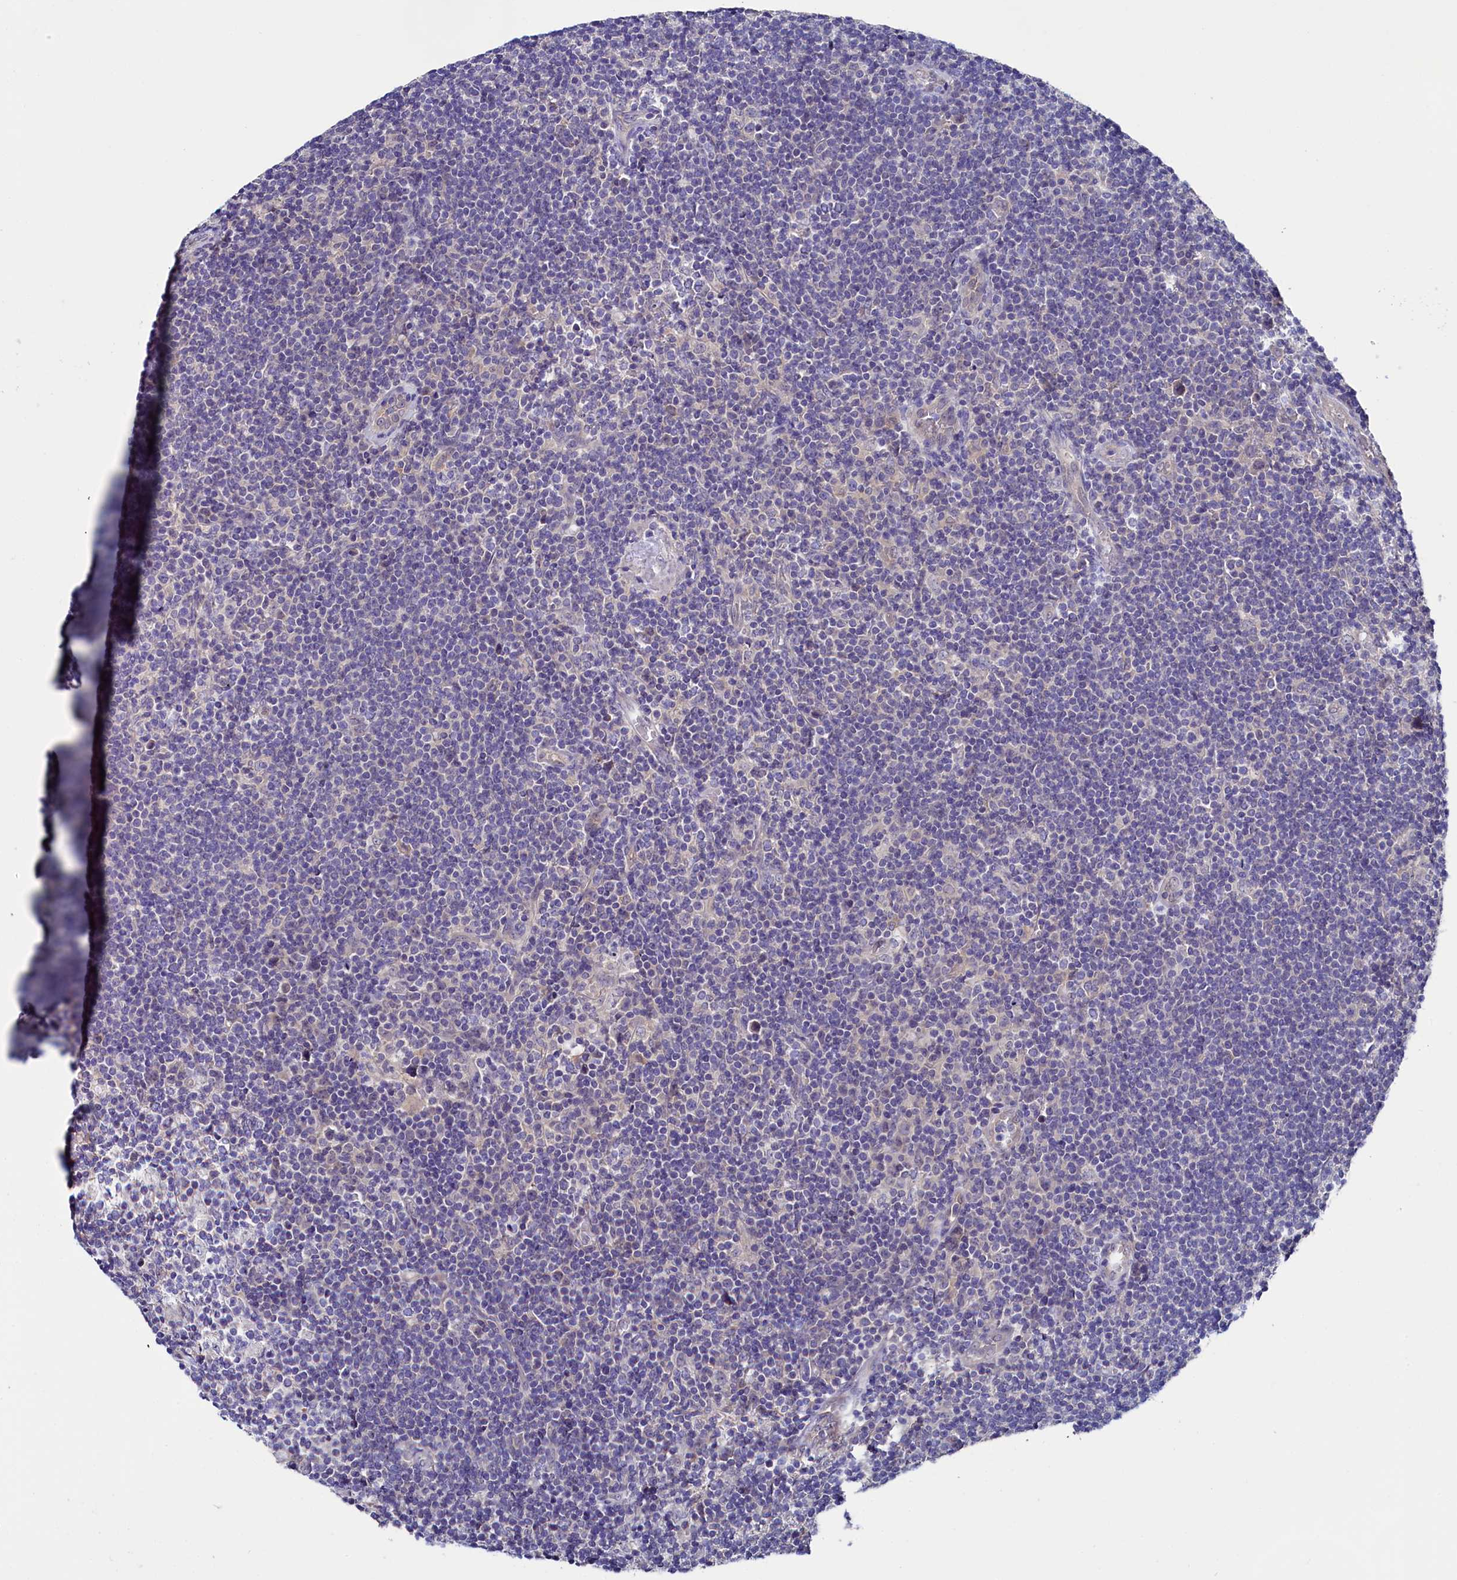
{"staining": {"intensity": "negative", "quantity": "none", "location": "none"}, "tissue": "lymphoma", "cell_type": "Tumor cells", "image_type": "cancer", "snomed": [{"axis": "morphology", "description": "Hodgkin's disease, NOS"}, {"axis": "topography", "description": "Lymph node"}], "caption": "Tumor cells show no significant protein expression in Hodgkin's disease.", "gene": "CIAPIN1", "patient": {"sex": "female", "age": 57}}